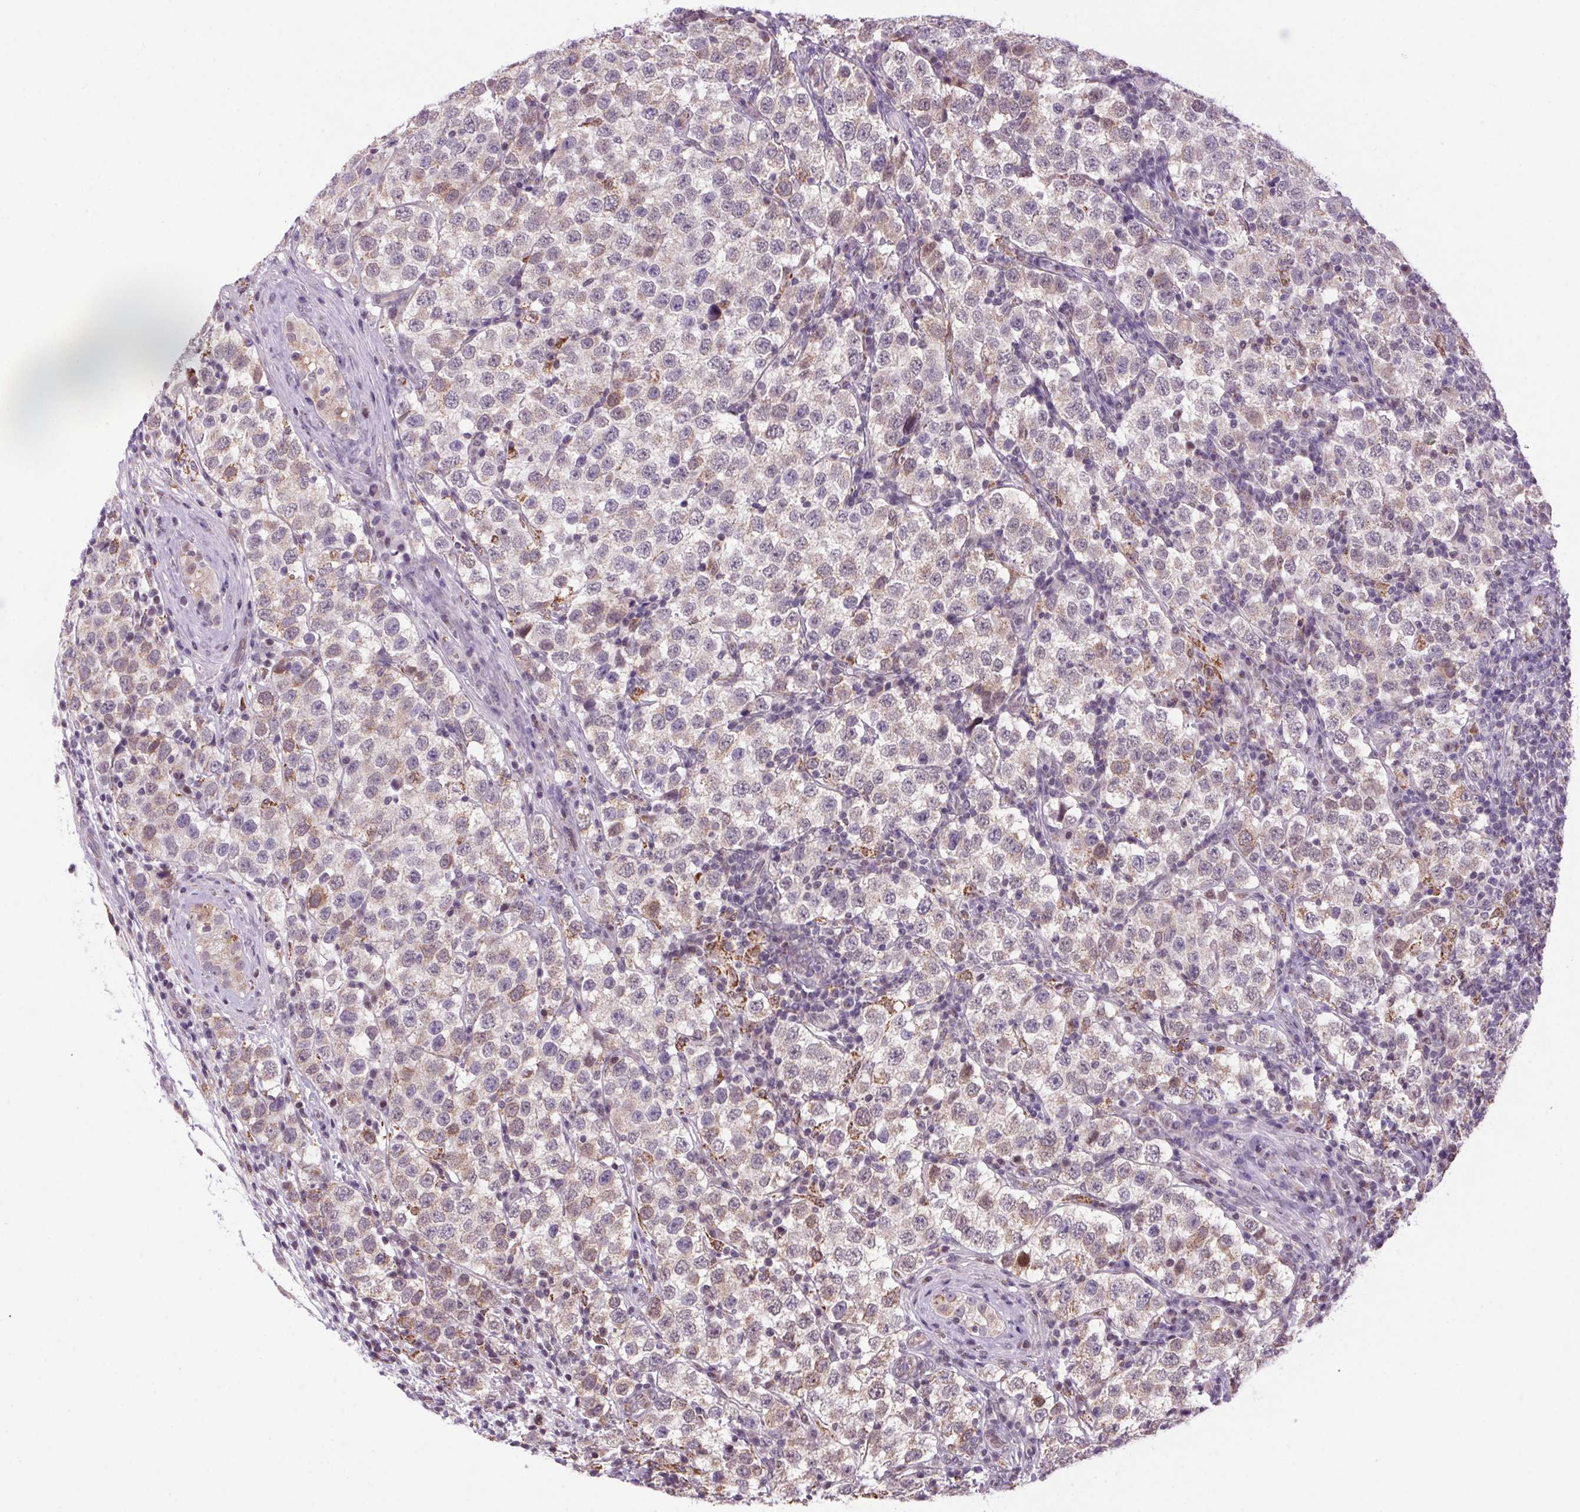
{"staining": {"intensity": "weak", "quantity": "<25%", "location": "cytoplasmic/membranous"}, "tissue": "testis cancer", "cell_type": "Tumor cells", "image_type": "cancer", "snomed": [{"axis": "morphology", "description": "Seminoma, NOS"}, {"axis": "topography", "description": "Testis"}], "caption": "Human testis cancer stained for a protein using IHC demonstrates no staining in tumor cells.", "gene": "AKR1E2", "patient": {"sex": "male", "age": 34}}